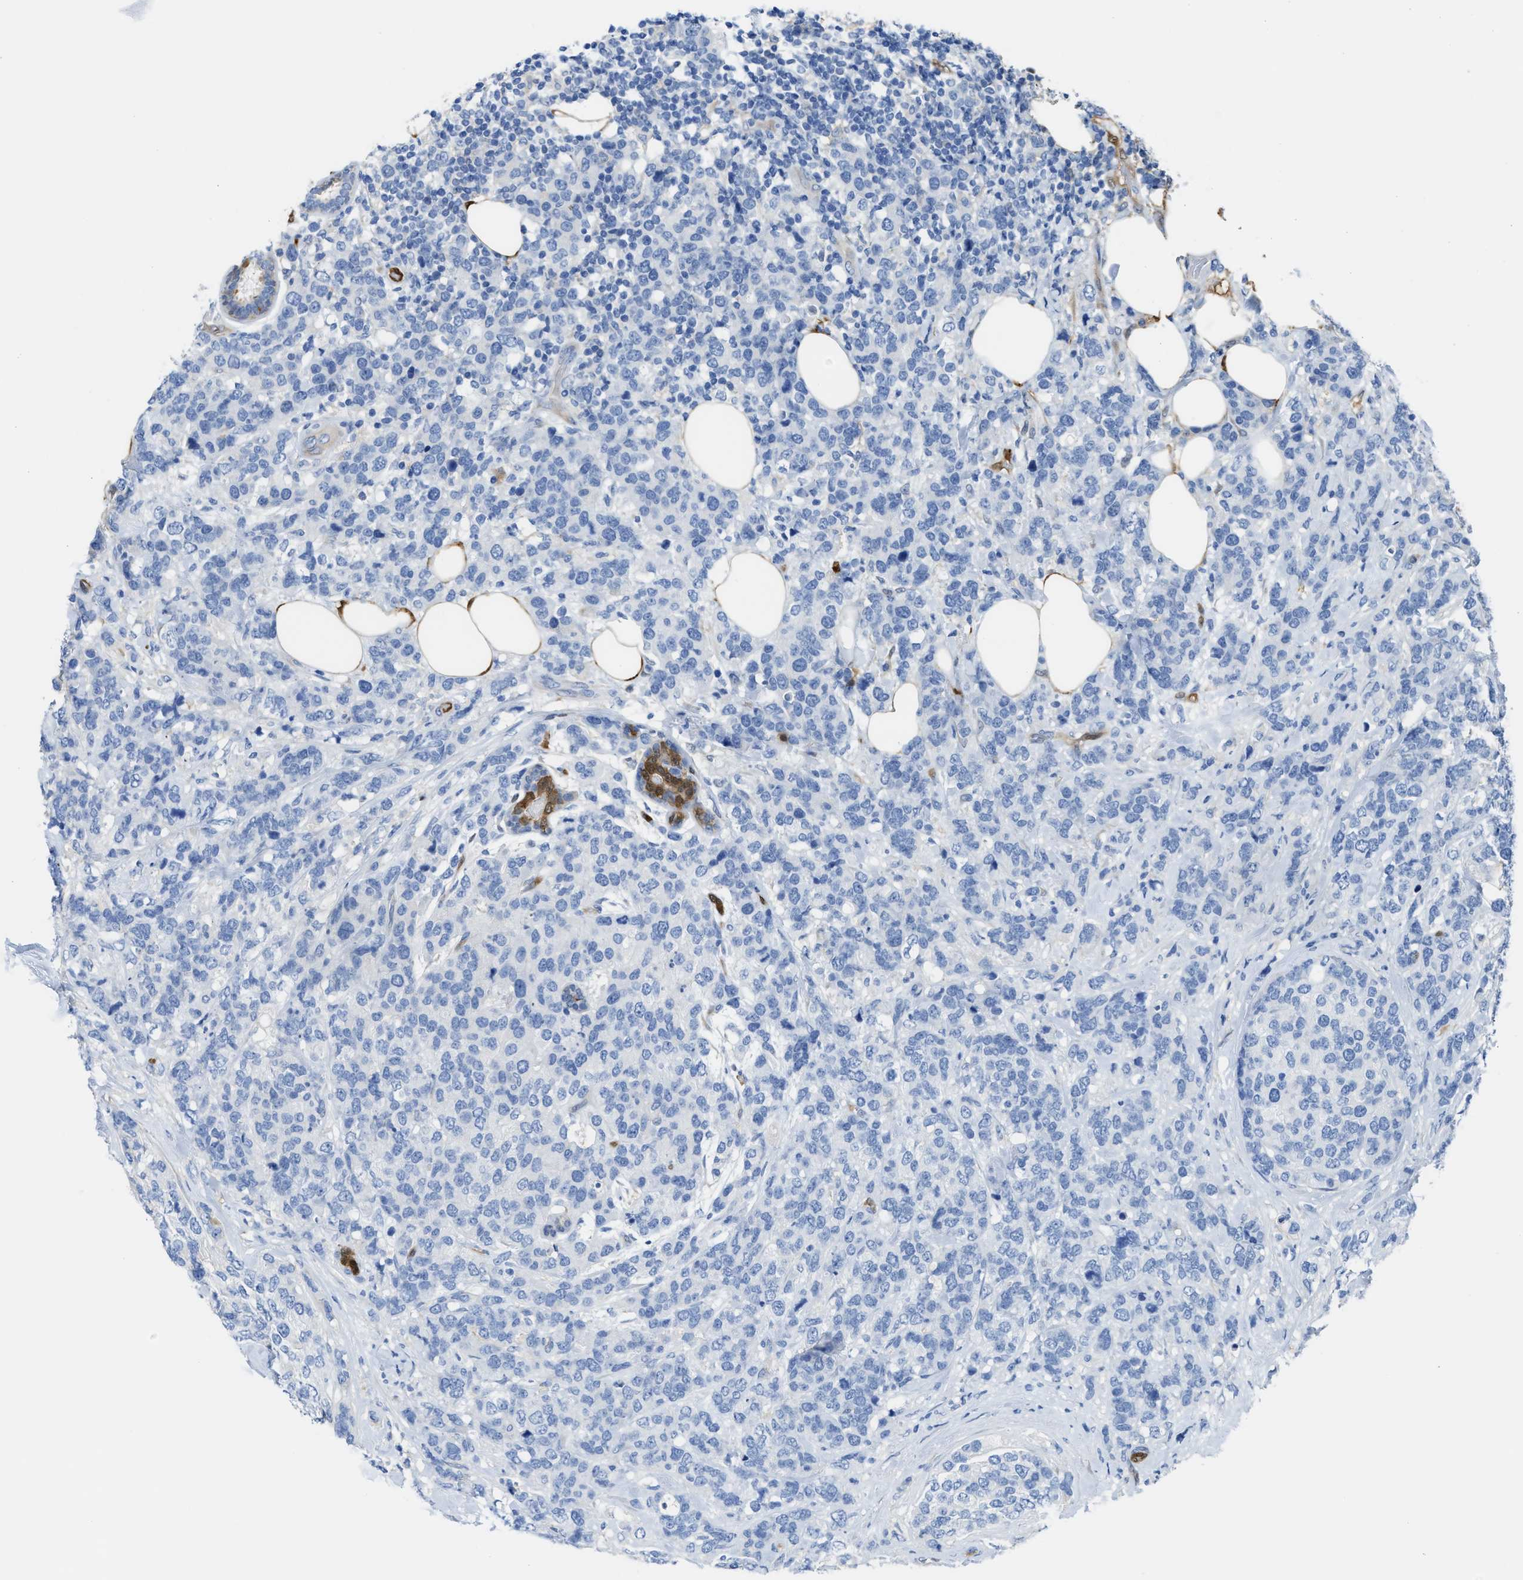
{"staining": {"intensity": "negative", "quantity": "none", "location": "none"}, "tissue": "breast cancer", "cell_type": "Tumor cells", "image_type": "cancer", "snomed": [{"axis": "morphology", "description": "Lobular carcinoma"}, {"axis": "topography", "description": "Breast"}], "caption": "Immunohistochemical staining of human breast cancer (lobular carcinoma) displays no significant expression in tumor cells.", "gene": "ASS1", "patient": {"sex": "female", "age": 59}}